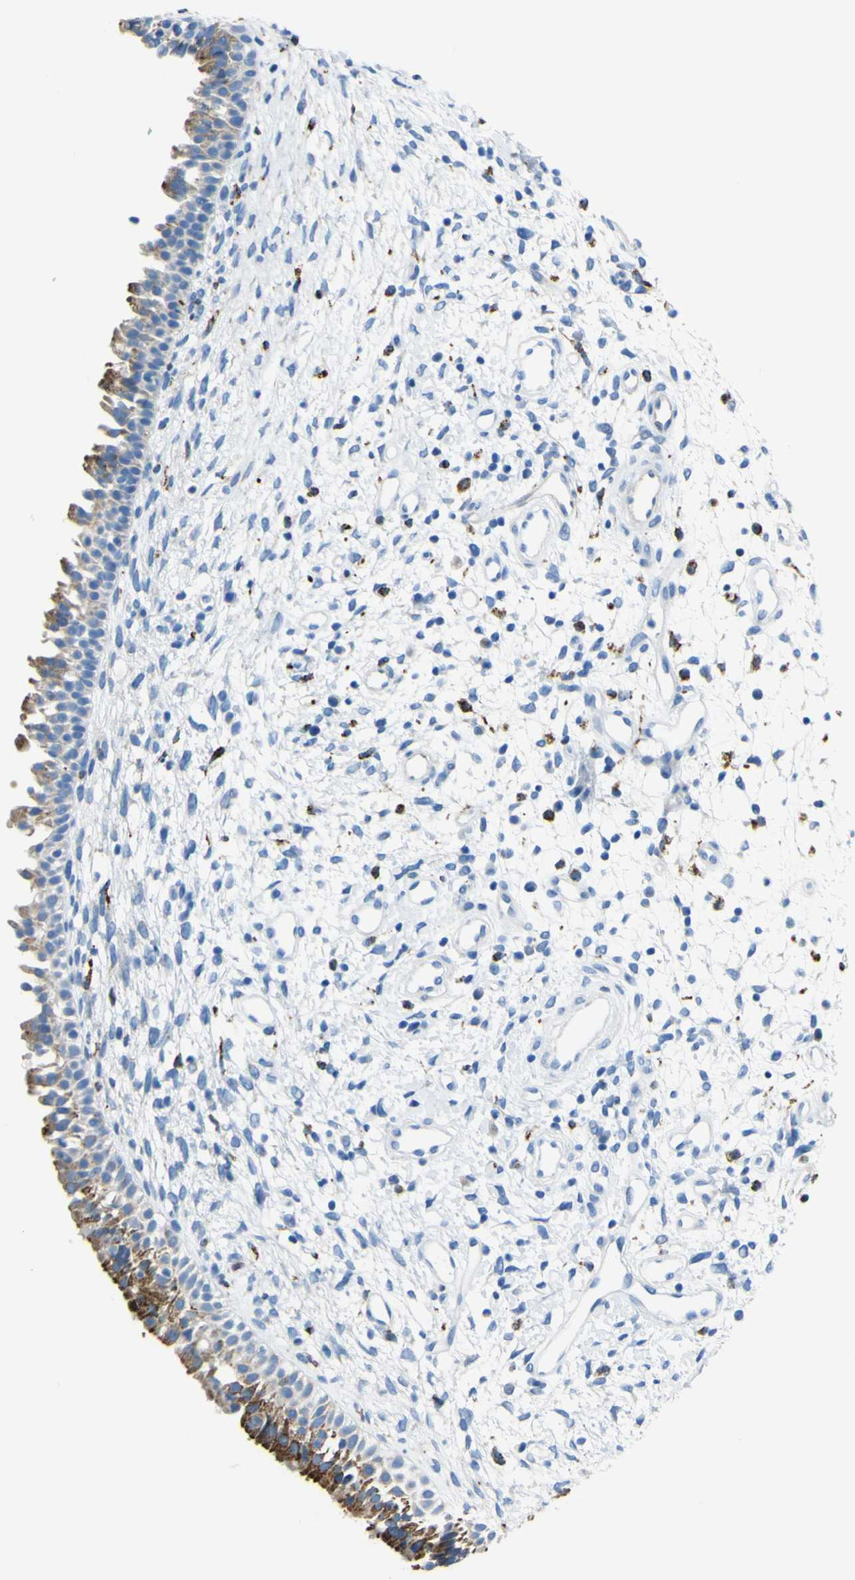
{"staining": {"intensity": "moderate", "quantity": "25%-75%", "location": "cytoplasmic/membranous"}, "tissue": "nasopharynx", "cell_type": "Respiratory epithelial cells", "image_type": "normal", "snomed": [{"axis": "morphology", "description": "Normal tissue, NOS"}, {"axis": "topography", "description": "Nasopharynx"}], "caption": "This is an image of IHC staining of unremarkable nasopharynx, which shows moderate staining in the cytoplasmic/membranous of respiratory epithelial cells.", "gene": "ACSL1", "patient": {"sex": "male", "age": 22}}